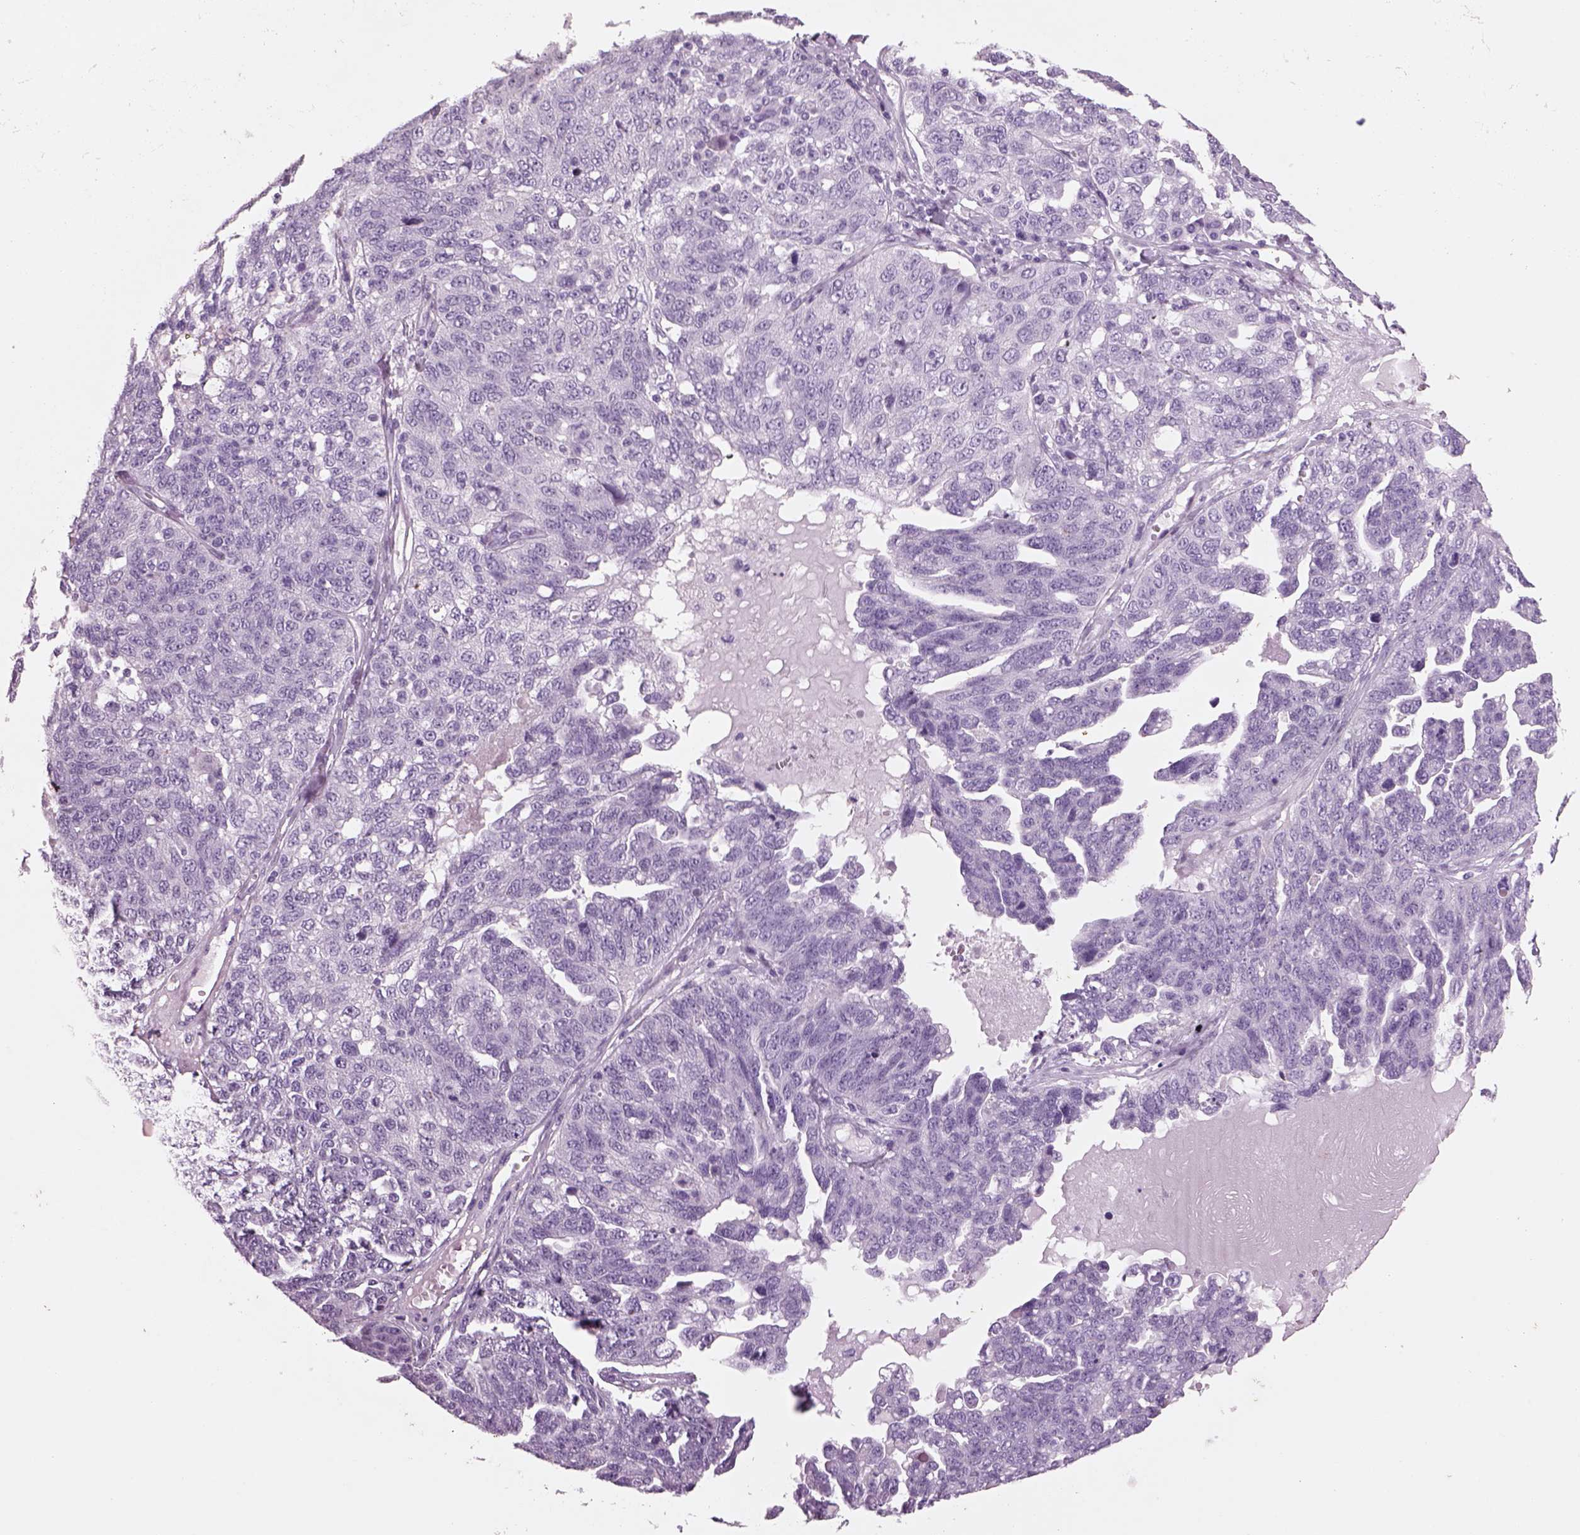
{"staining": {"intensity": "negative", "quantity": "none", "location": "none"}, "tissue": "ovarian cancer", "cell_type": "Tumor cells", "image_type": "cancer", "snomed": [{"axis": "morphology", "description": "Cystadenocarcinoma, serous, NOS"}, {"axis": "topography", "description": "Ovary"}], "caption": "This image is of ovarian cancer (serous cystadenocarcinoma) stained with immunohistochemistry (IHC) to label a protein in brown with the nuclei are counter-stained blue. There is no staining in tumor cells.", "gene": "RHO", "patient": {"sex": "female", "age": 71}}